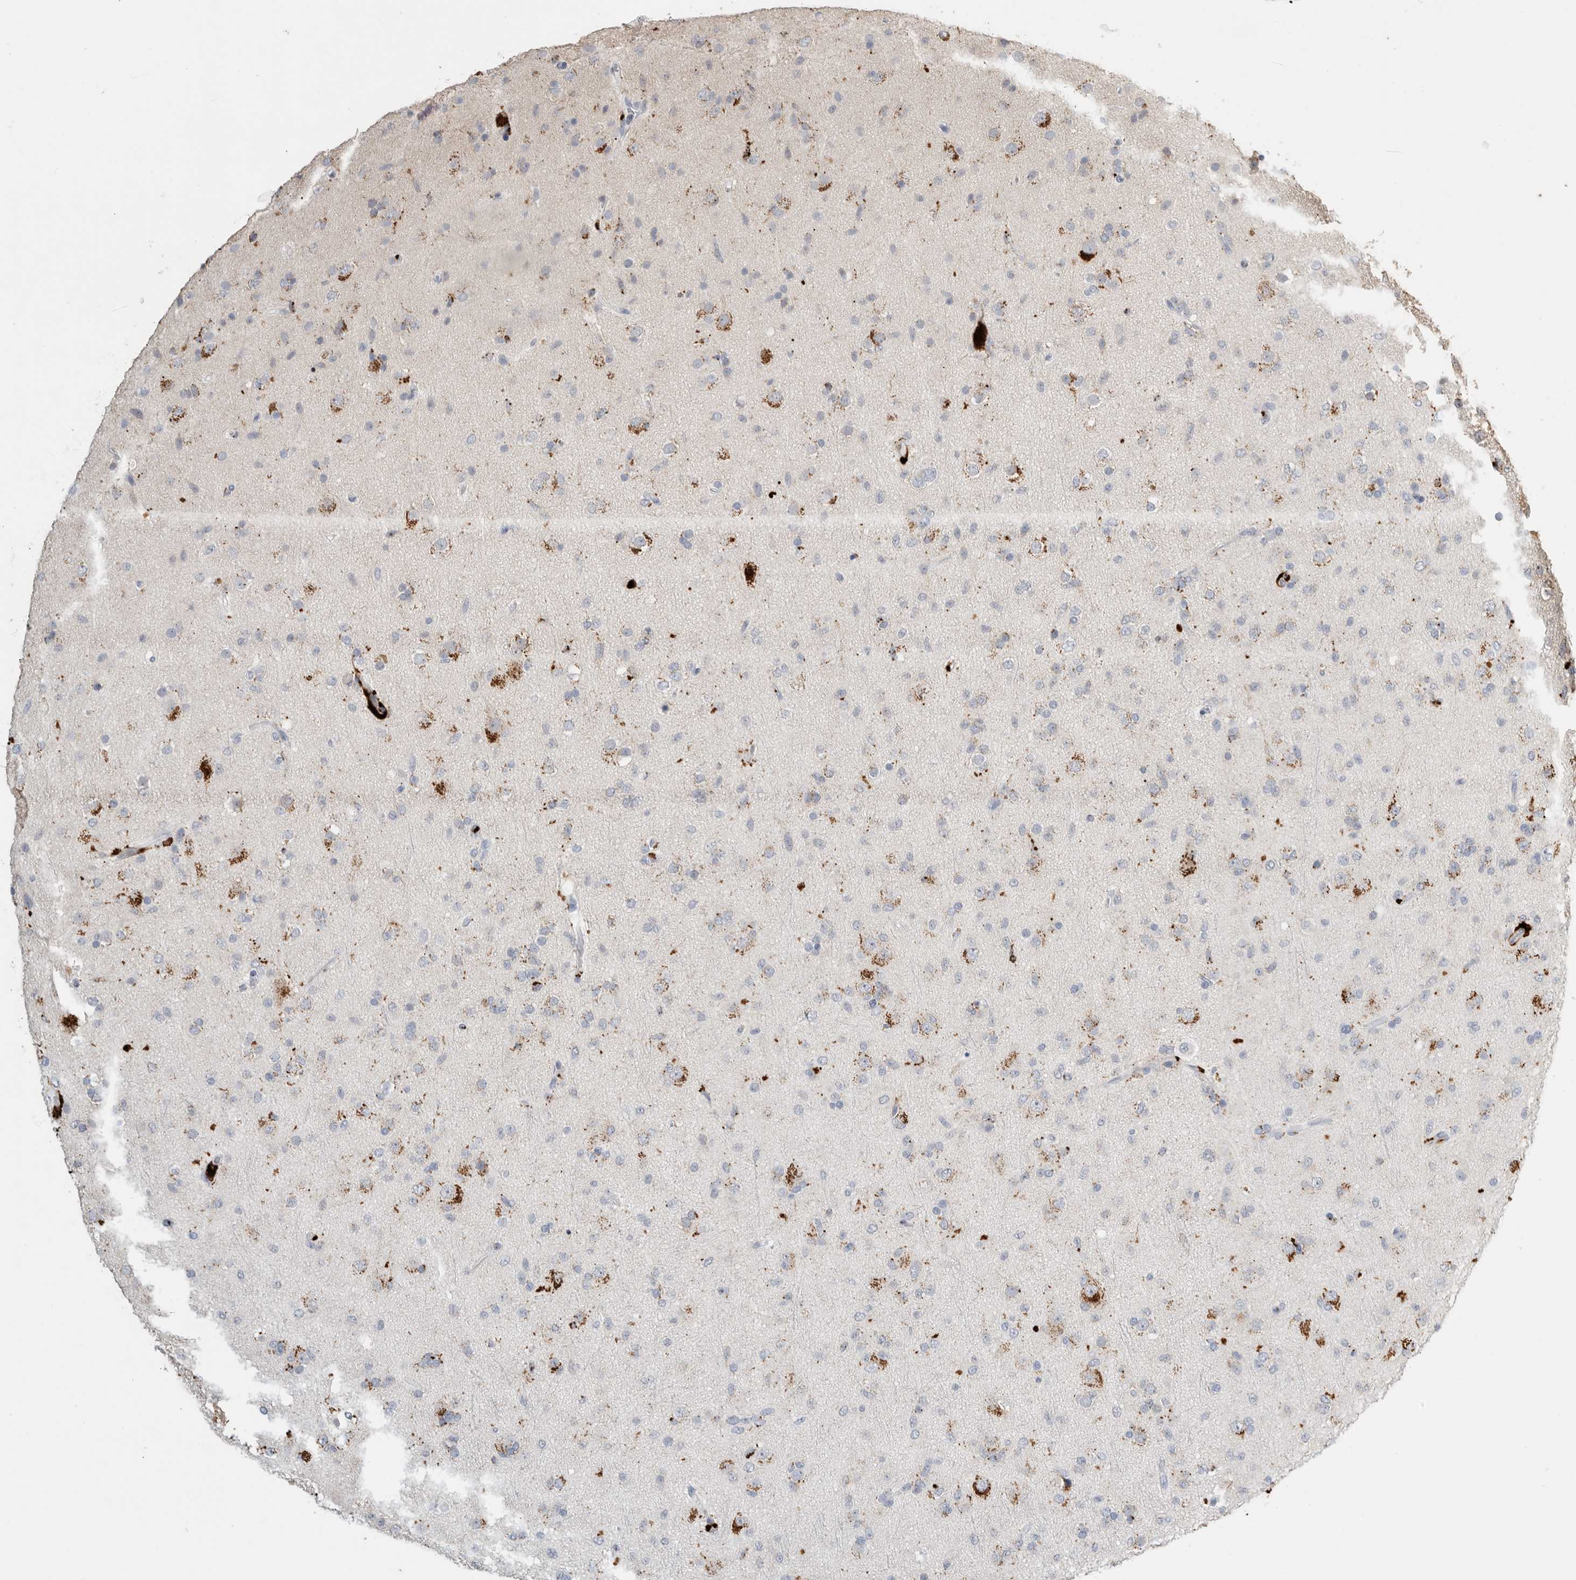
{"staining": {"intensity": "negative", "quantity": "none", "location": "none"}, "tissue": "glioma", "cell_type": "Tumor cells", "image_type": "cancer", "snomed": [{"axis": "morphology", "description": "Glioma, malignant, Low grade"}, {"axis": "topography", "description": "Brain"}], "caption": "High magnification brightfield microscopy of glioma stained with DAB (brown) and counterstained with hematoxylin (blue): tumor cells show no significant positivity.", "gene": "GGH", "patient": {"sex": "male", "age": 65}}